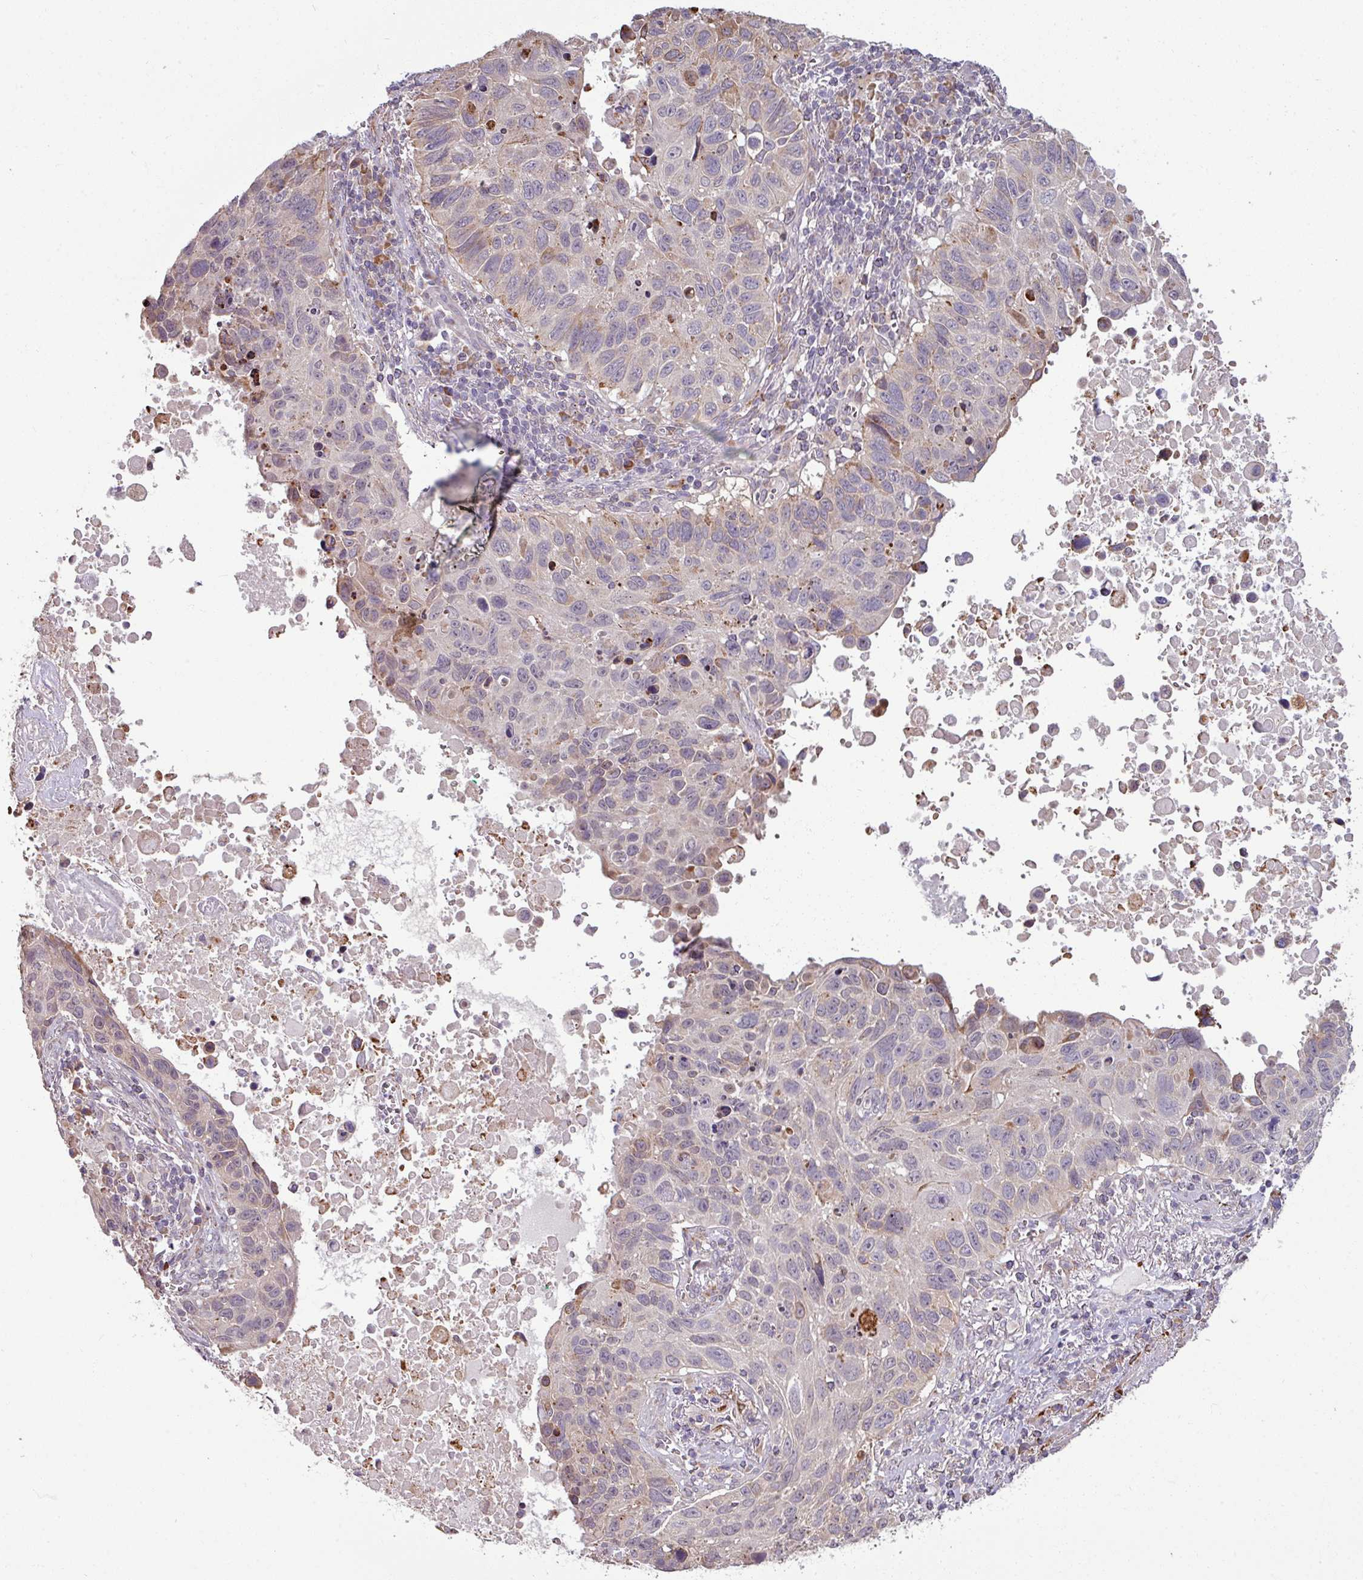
{"staining": {"intensity": "weak", "quantity": "<25%", "location": "cytoplasmic/membranous"}, "tissue": "lung cancer", "cell_type": "Tumor cells", "image_type": "cancer", "snomed": [{"axis": "morphology", "description": "Squamous cell carcinoma, NOS"}, {"axis": "topography", "description": "Lung"}], "caption": "Immunohistochemical staining of human lung cancer shows no significant expression in tumor cells.", "gene": "MAGT1", "patient": {"sex": "male", "age": 66}}